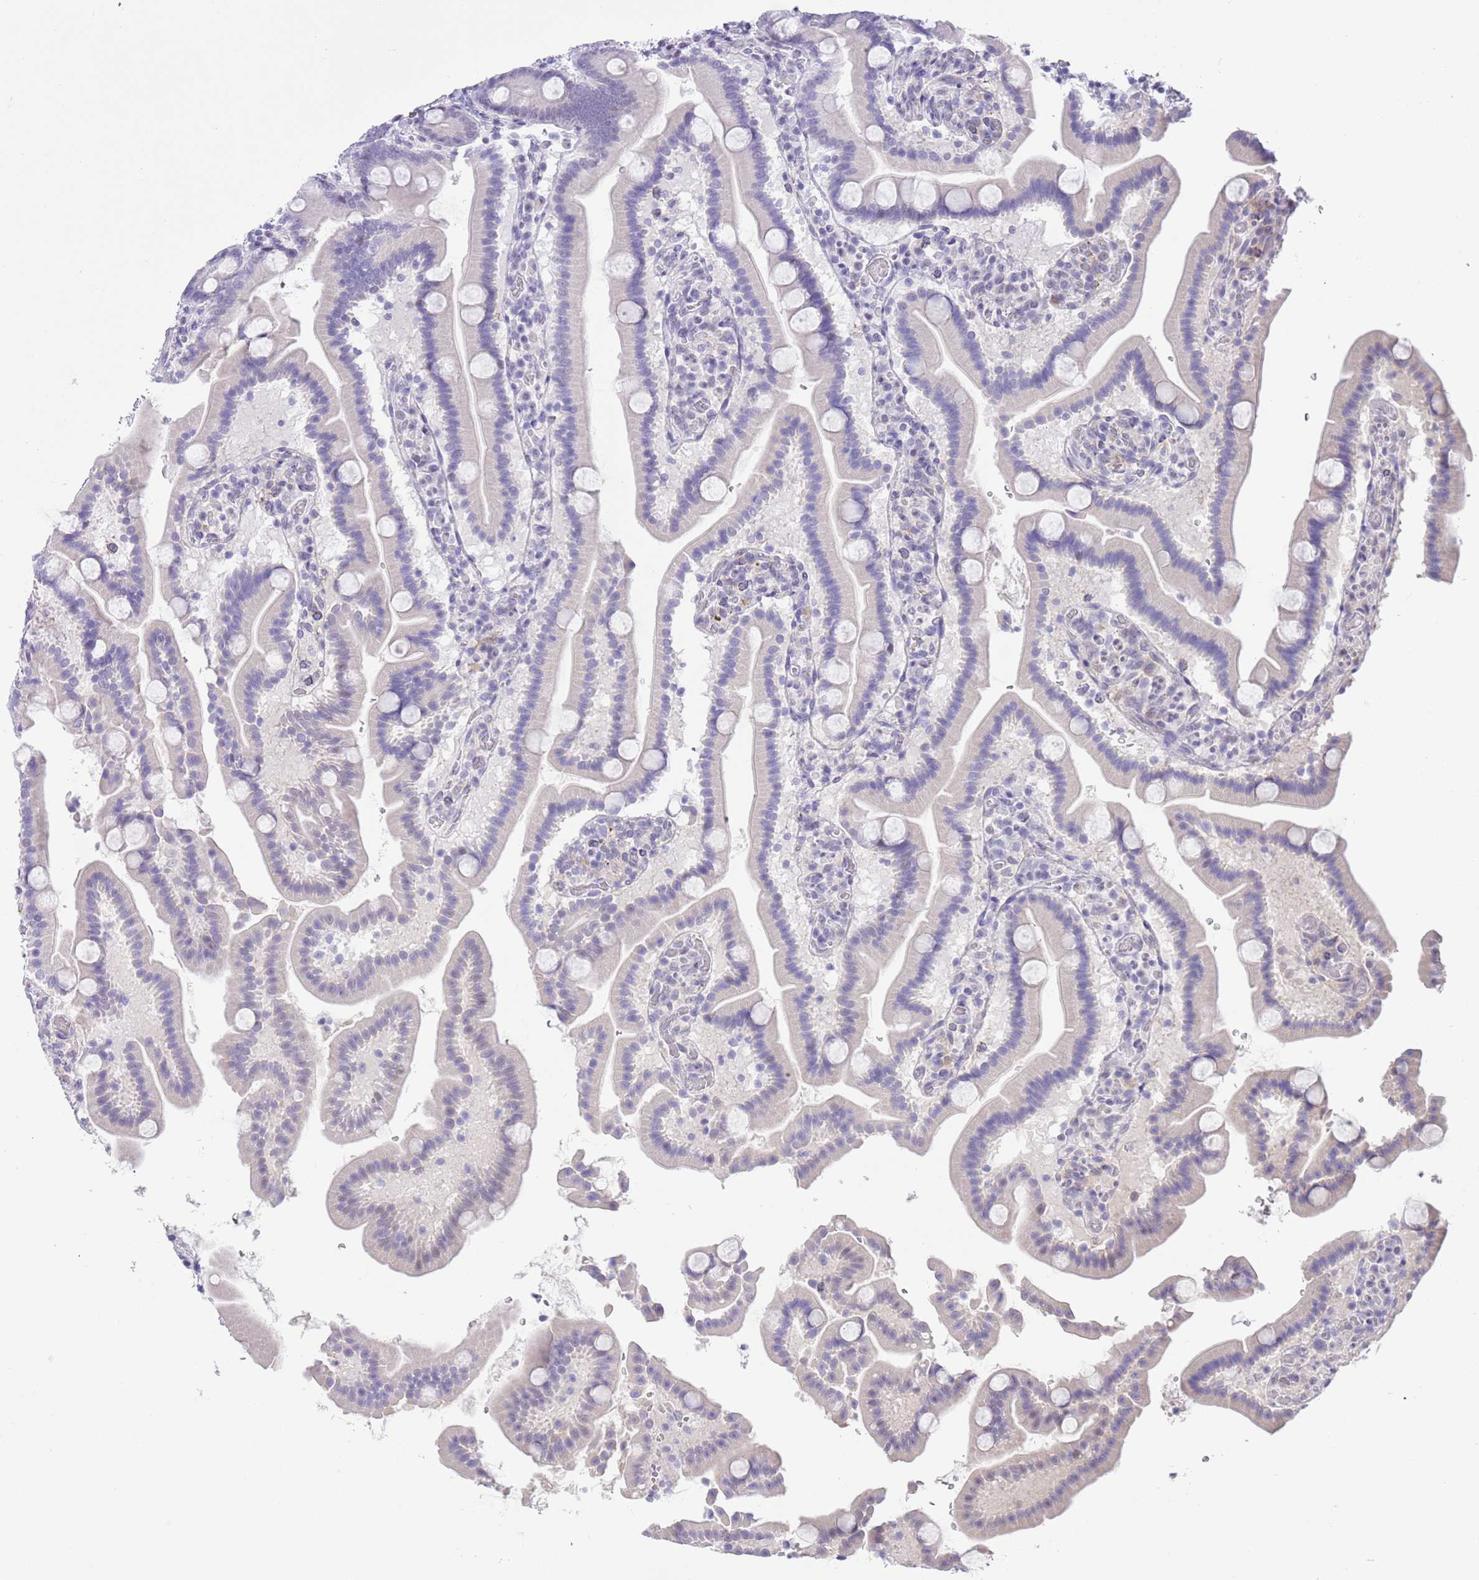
{"staining": {"intensity": "negative", "quantity": "none", "location": "none"}, "tissue": "duodenum", "cell_type": "Glandular cells", "image_type": "normal", "snomed": [{"axis": "morphology", "description": "Normal tissue, NOS"}, {"axis": "topography", "description": "Duodenum"}], "caption": "Immunohistochemistry (IHC) histopathology image of unremarkable duodenum: duodenum stained with DAB (3,3'-diaminobenzidine) reveals no significant protein expression in glandular cells.", "gene": "PPP1R17", "patient": {"sex": "male", "age": 55}}